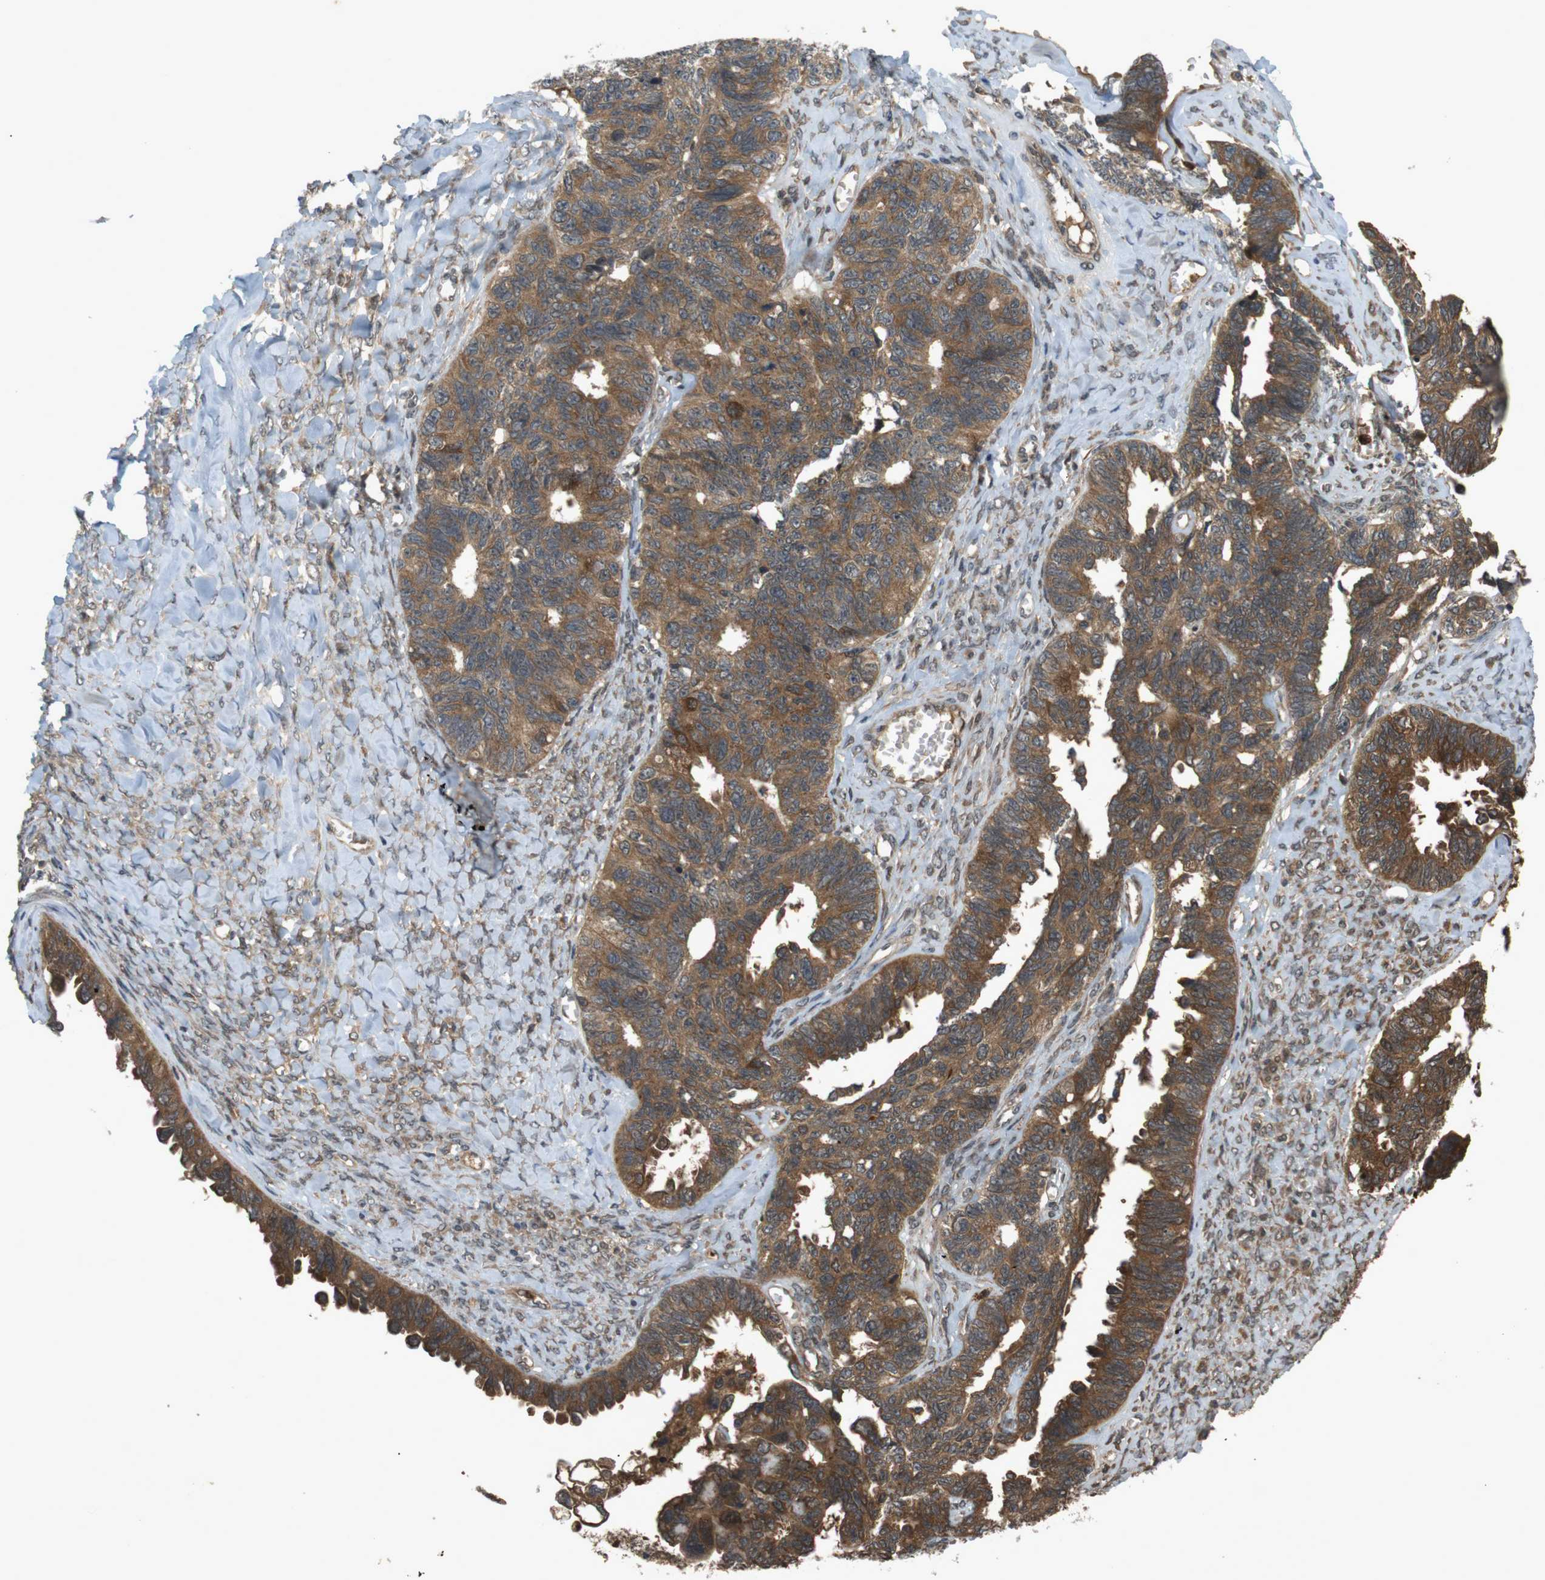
{"staining": {"intensity": "moderate", "quantity": ">75%", "location": "cytoplasmic/membranous"}, "tissue": "ovarian cancer", "cell_type": "Tumor cells", "image_type": "cancer", "snomed": [{"axis": "morphology", "description": "Cystadenocarcinoma, serous, NOS"}, {"axis": "topography", "description": "Ovary"}], "caption": "IHC histopathology image of ovarian cancer (serous cystadenocarcinoma) stained for a protein (brown), which displays medium levels of moderate cytoplasmic/membranous staining in about >75% of tumor cells.", "gene": "NFKBIE", "patient": {"sex": "female", "age": 79}}